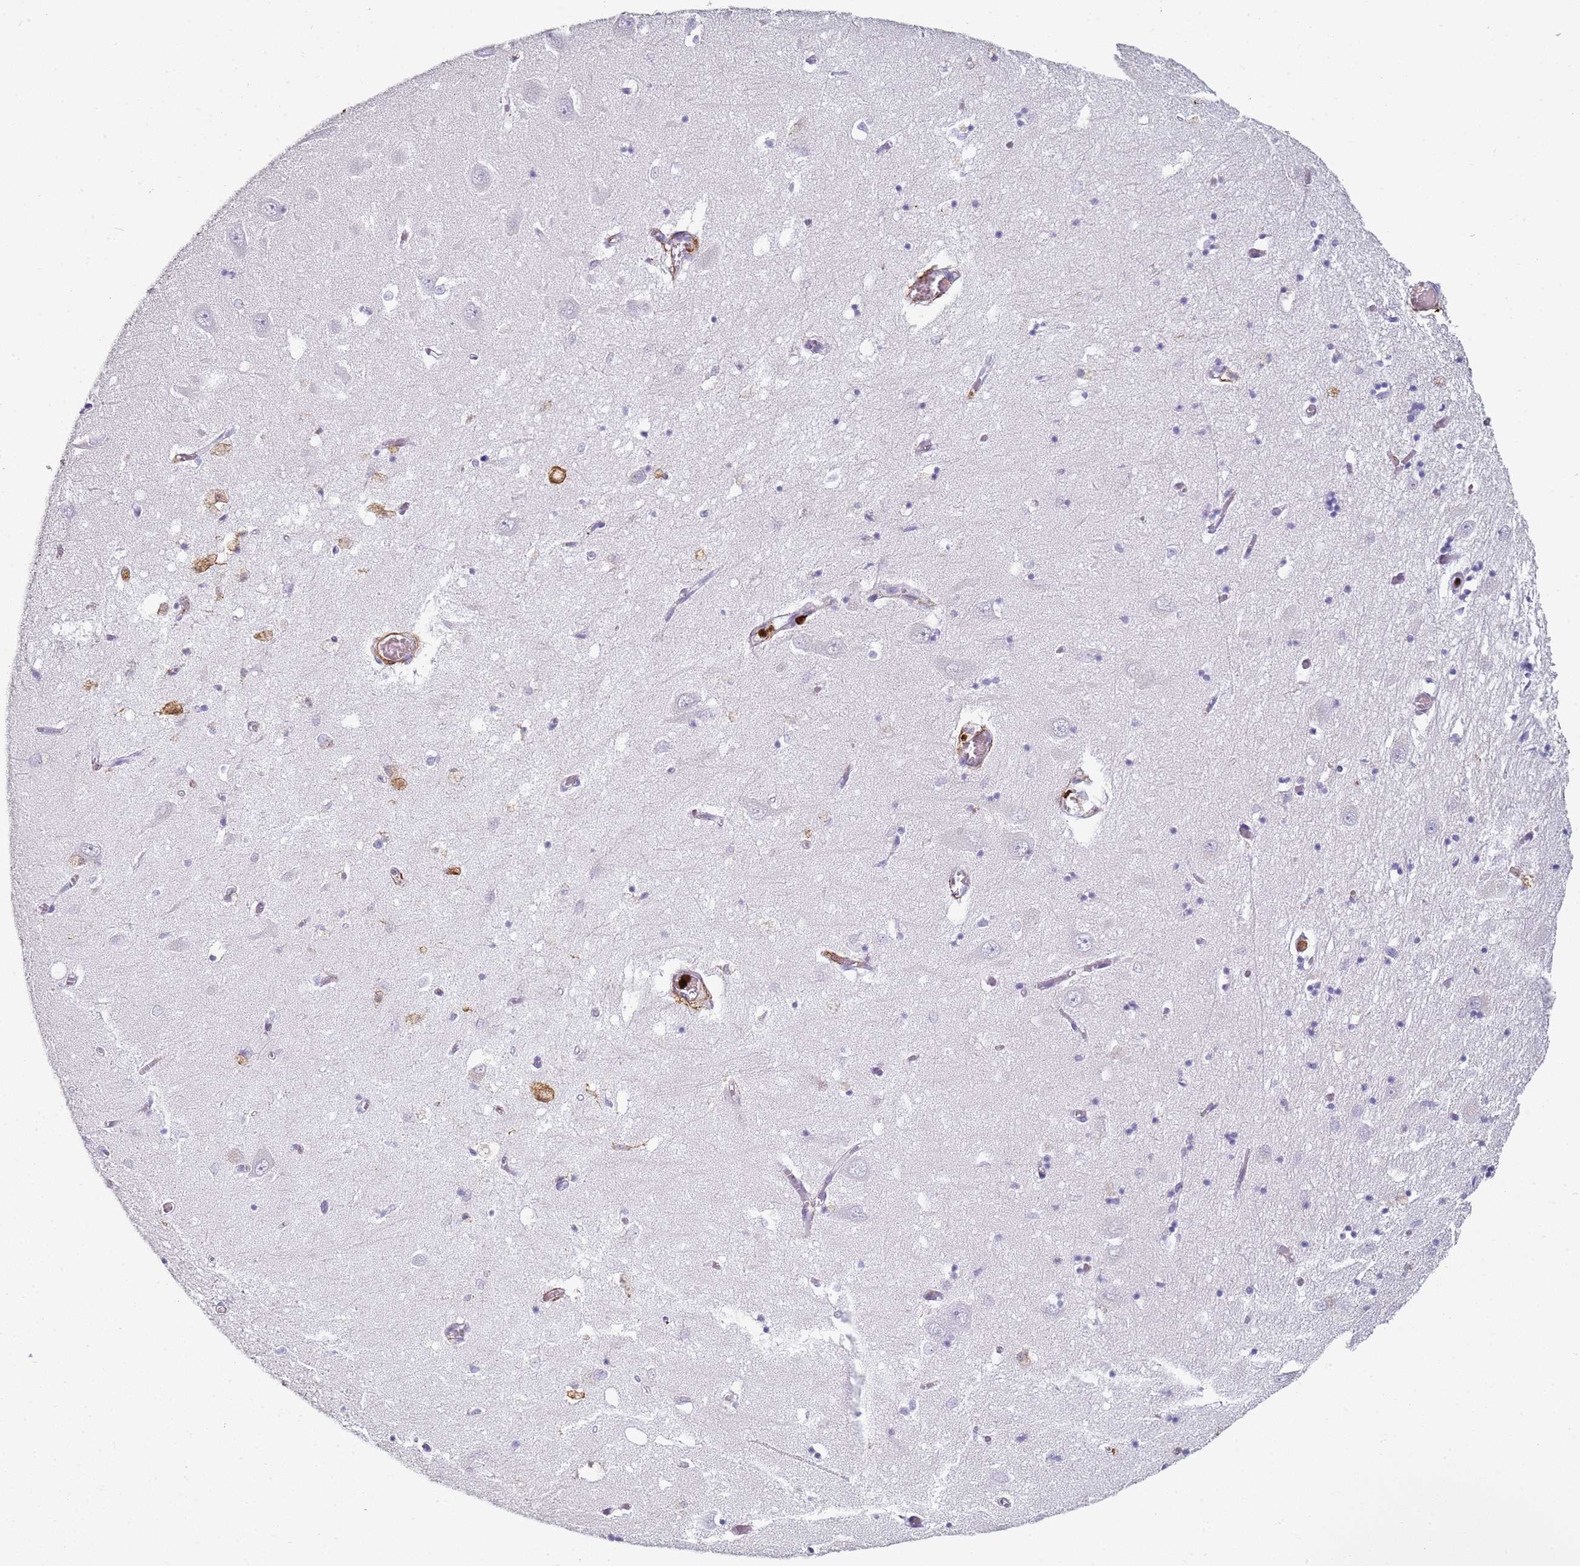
{"staining": {"intensity": "negative", "quantity": "none", "location": "none"}, "tissue": "hippocampus", "cell_type": "Glial cells", "image_type": "normal", "snomed": [{"axis": "morphology", "description": "Normal tissue, NOS"}, {"axis": "topography", "description": "Hippocampus"}], "caption": "Immunohistochemistry histopathology image of normal human hippocampus stained for a protein (brown), which exhibits no staining in glial cells.", "gene": "S100A4", "patient": {"sex": "male", "age": 70}}